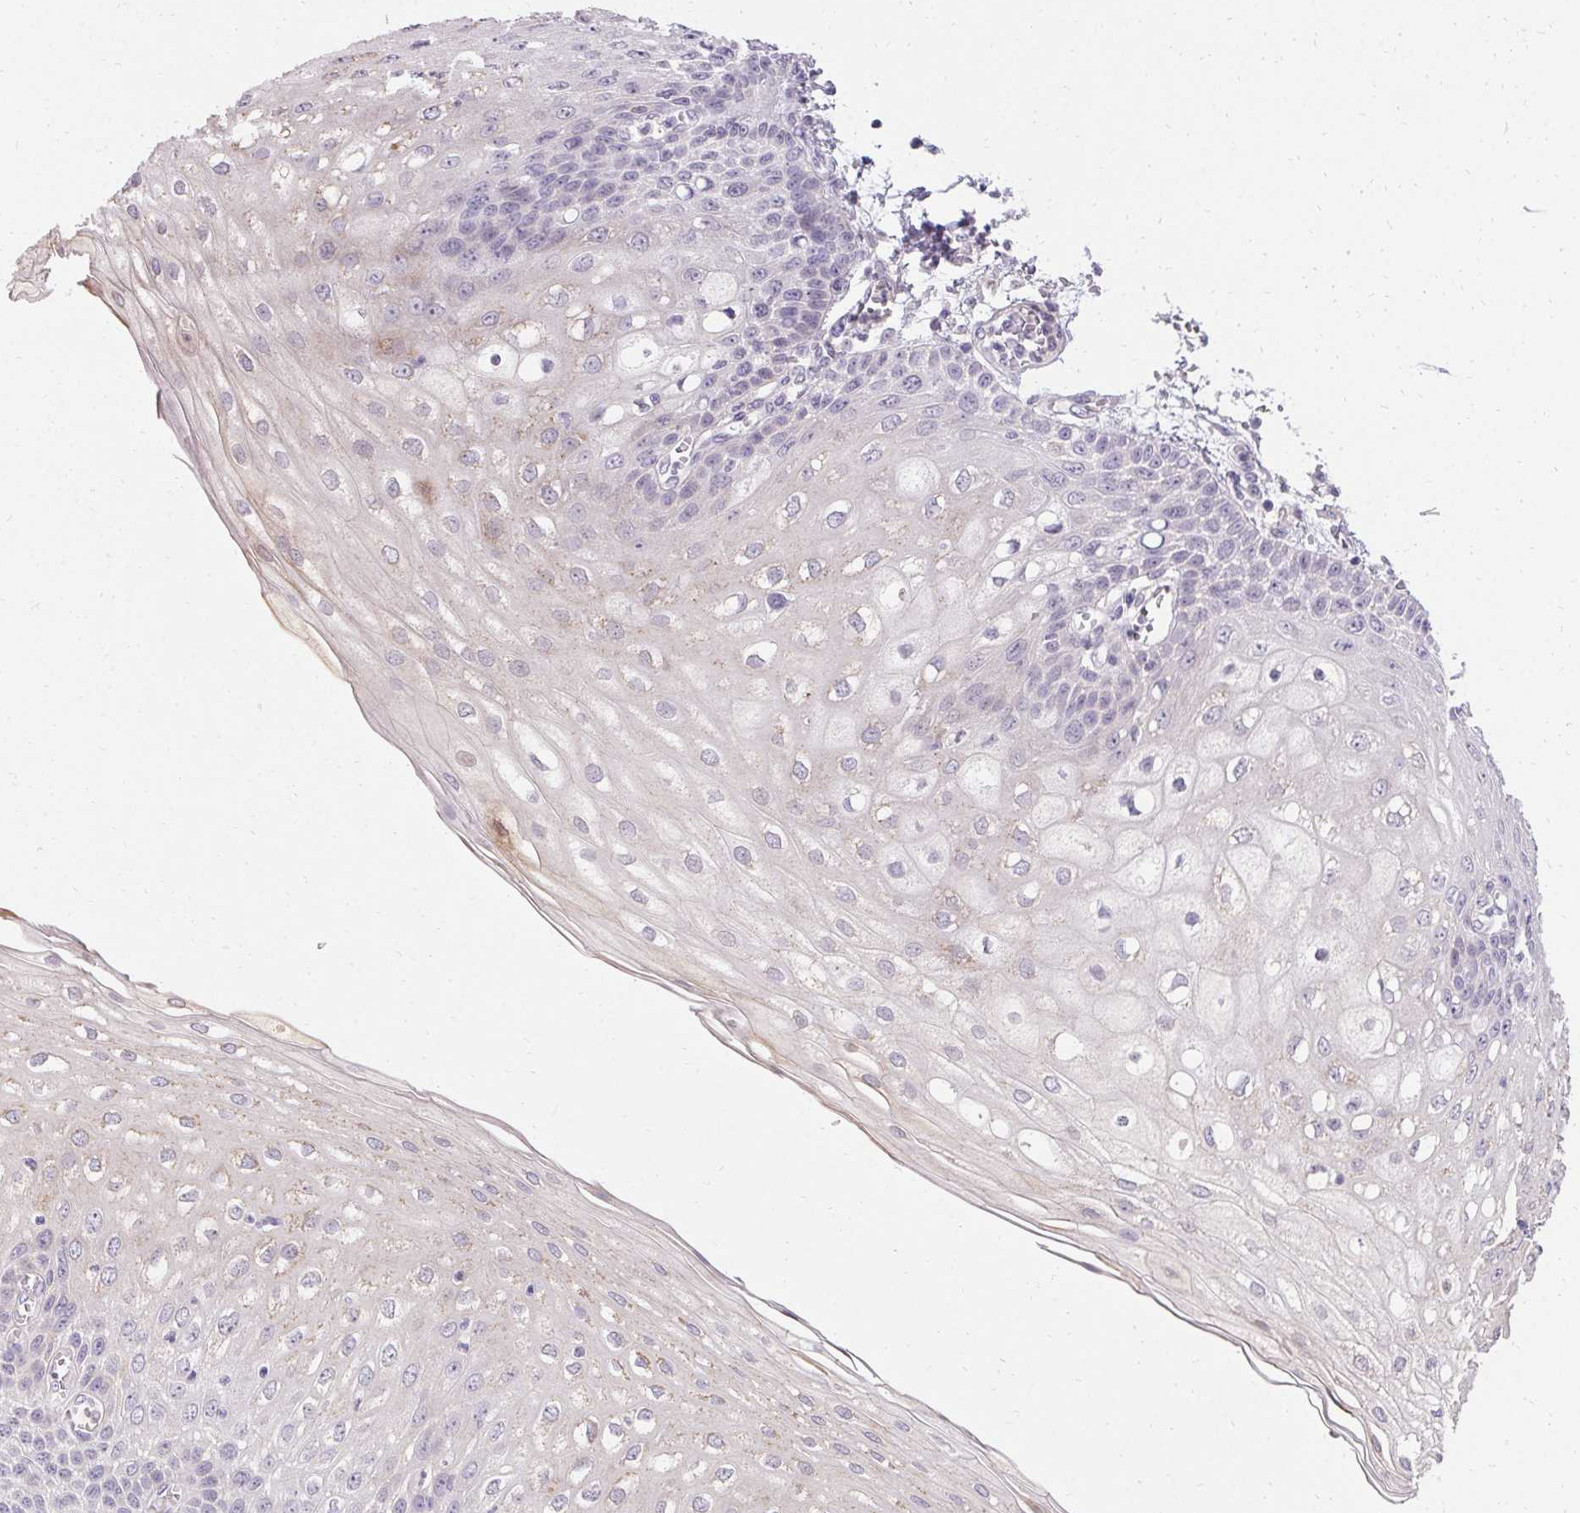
{"staining": {"intensity": "weak", "quantity": "<25%", "location": "cytoplasmic/membranous"}, "tissue": "esophagus", "cell_type": "Squamous epithelial cells", "image_type": "normal", "snomed": [{"axis": "morphology", "description": "Normal tissue, NOS"}, {"axis": "morphology", "description": "Adenocarcinoma, NOS"}, {"axis": "topography", "description": "Esophagus"}], "caption": "This is an immunohistochemistry (IHC) photomicrograph of benign esophagus. There is no expression in squamous epithelial cells.", "gene": "HSD17B3", "patient": {"sex": "male", "age": 81}}